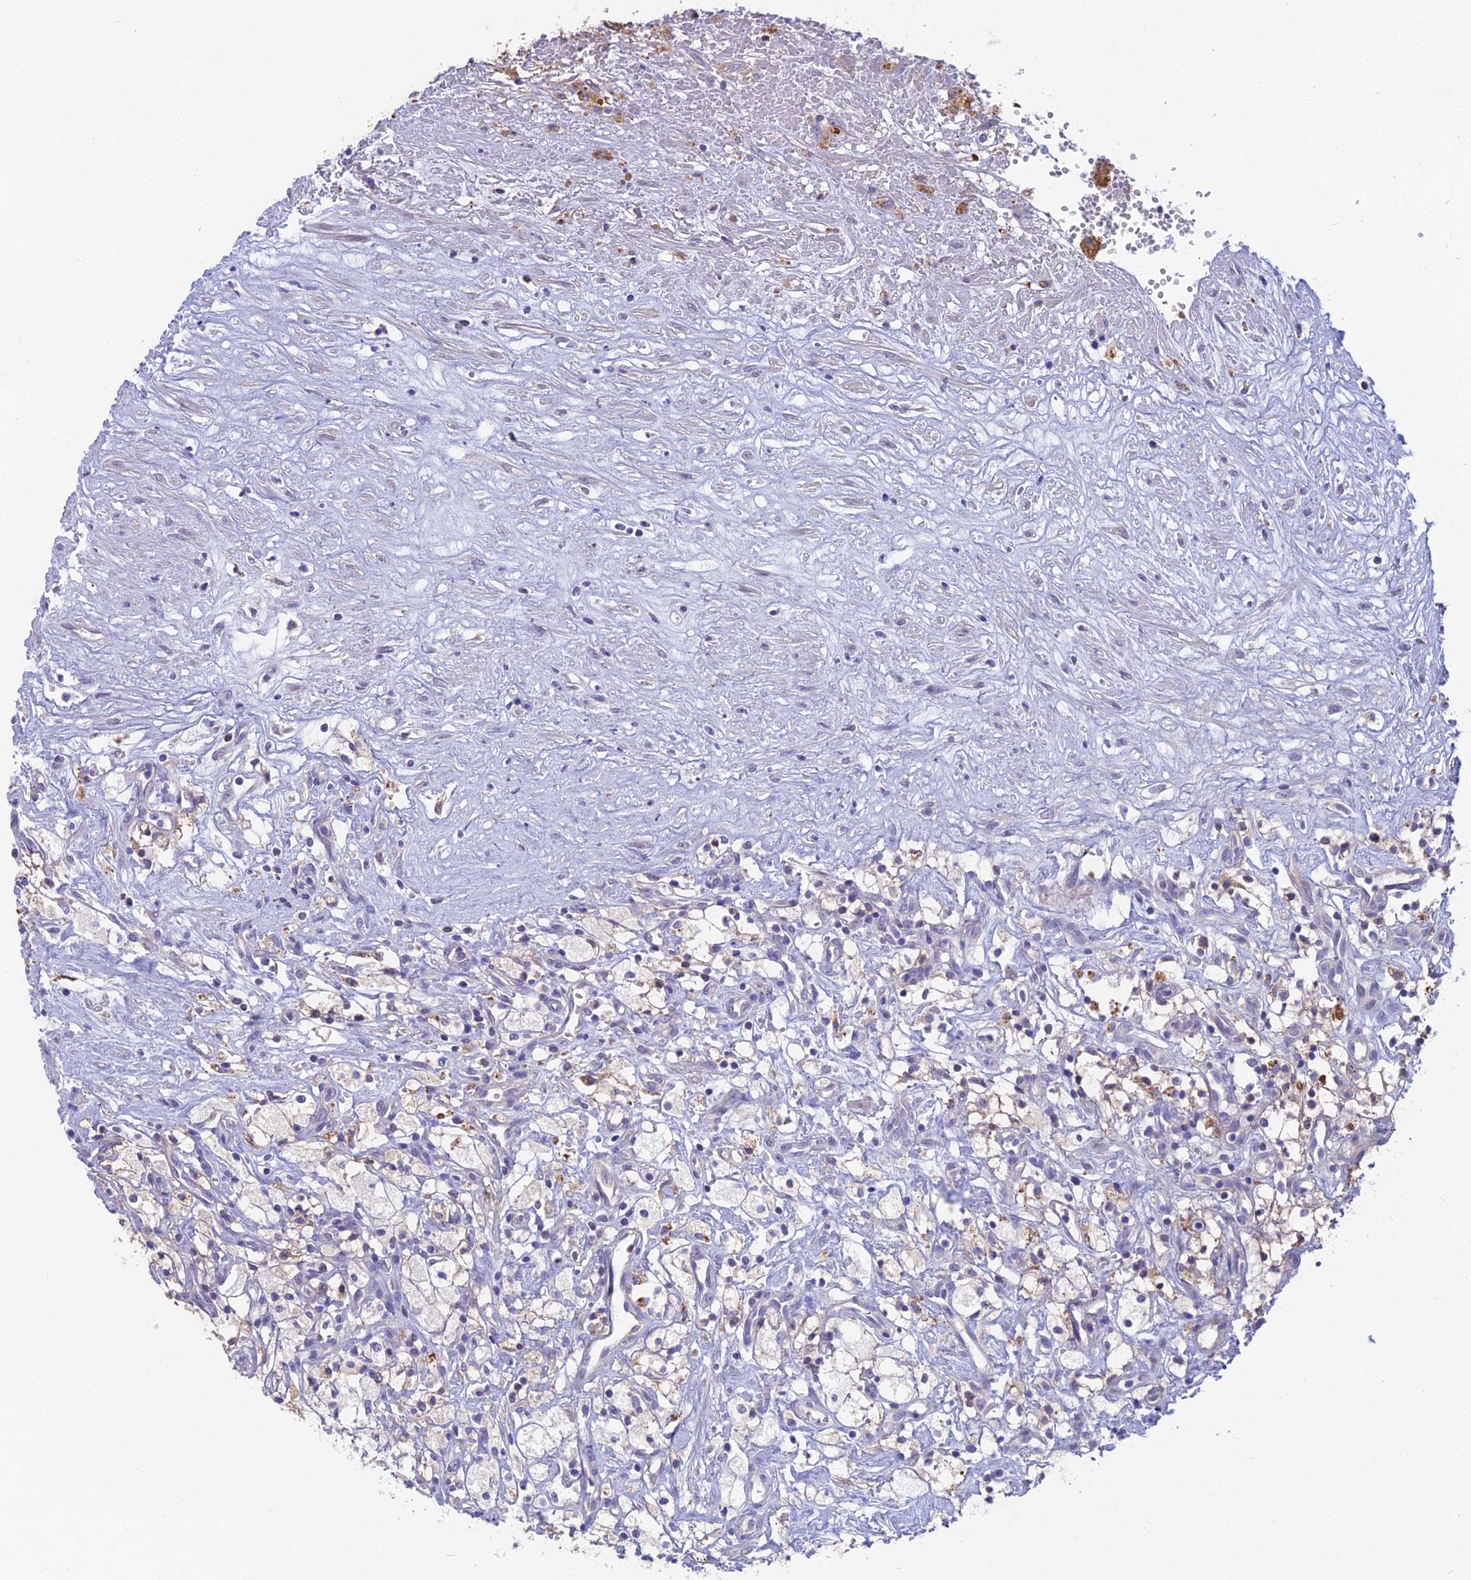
{"staining": {"intensity": "weak", "quantity": "<25%", "location": "cytoplasmic/membranous"}, "tissue": "renal cancer", "cell_type": "Tumor cells", "image_type": "cancer", "snomed": [{"axis": "morphology", "description": "Adenocarcinoma, NOS"}, {"axis": "topography", "description": "Kidney"}], "caption": "Tumor cells show no significant staining in adenocarcinoma (renal).", "gene": "SNAP91", "patient": {"sex": "male", "age": 59}}